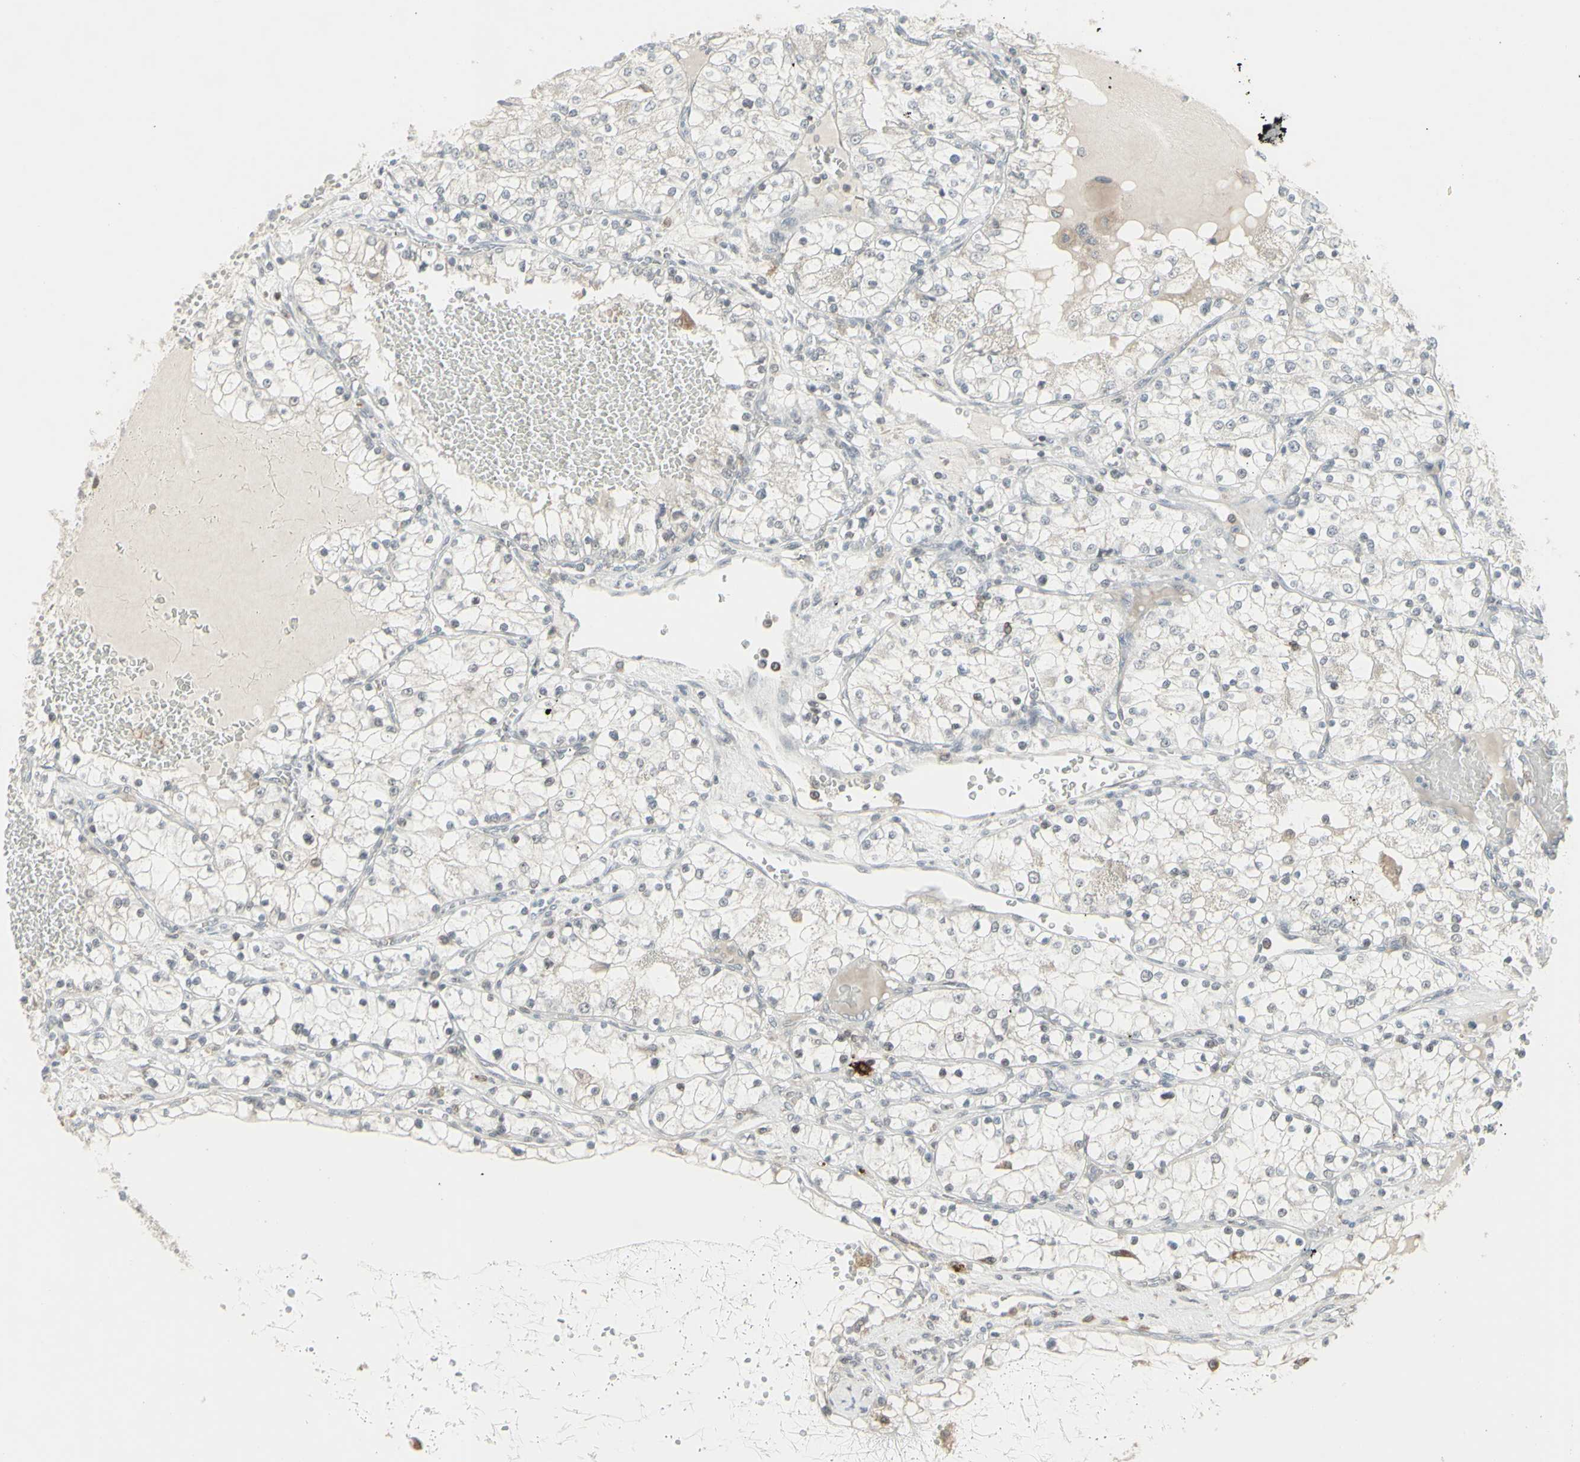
{"staining": {"intensity": "negative", "quantity": "none", "location": "none"}, "tissue": "renal cancer", "cell_type": "Tumor cells", "image_type": "cancer", "snomed": [{"axis": "morphology", "description": "Adenocarcinoma, NOS"}, {"axis": "topography", "description": "Kidney"}], "caption": "IHC of human renal cancer displays no positivity in tumor cells.", "gene": "SAMSN1", "patient": {"sex": "male", "age": 68}}